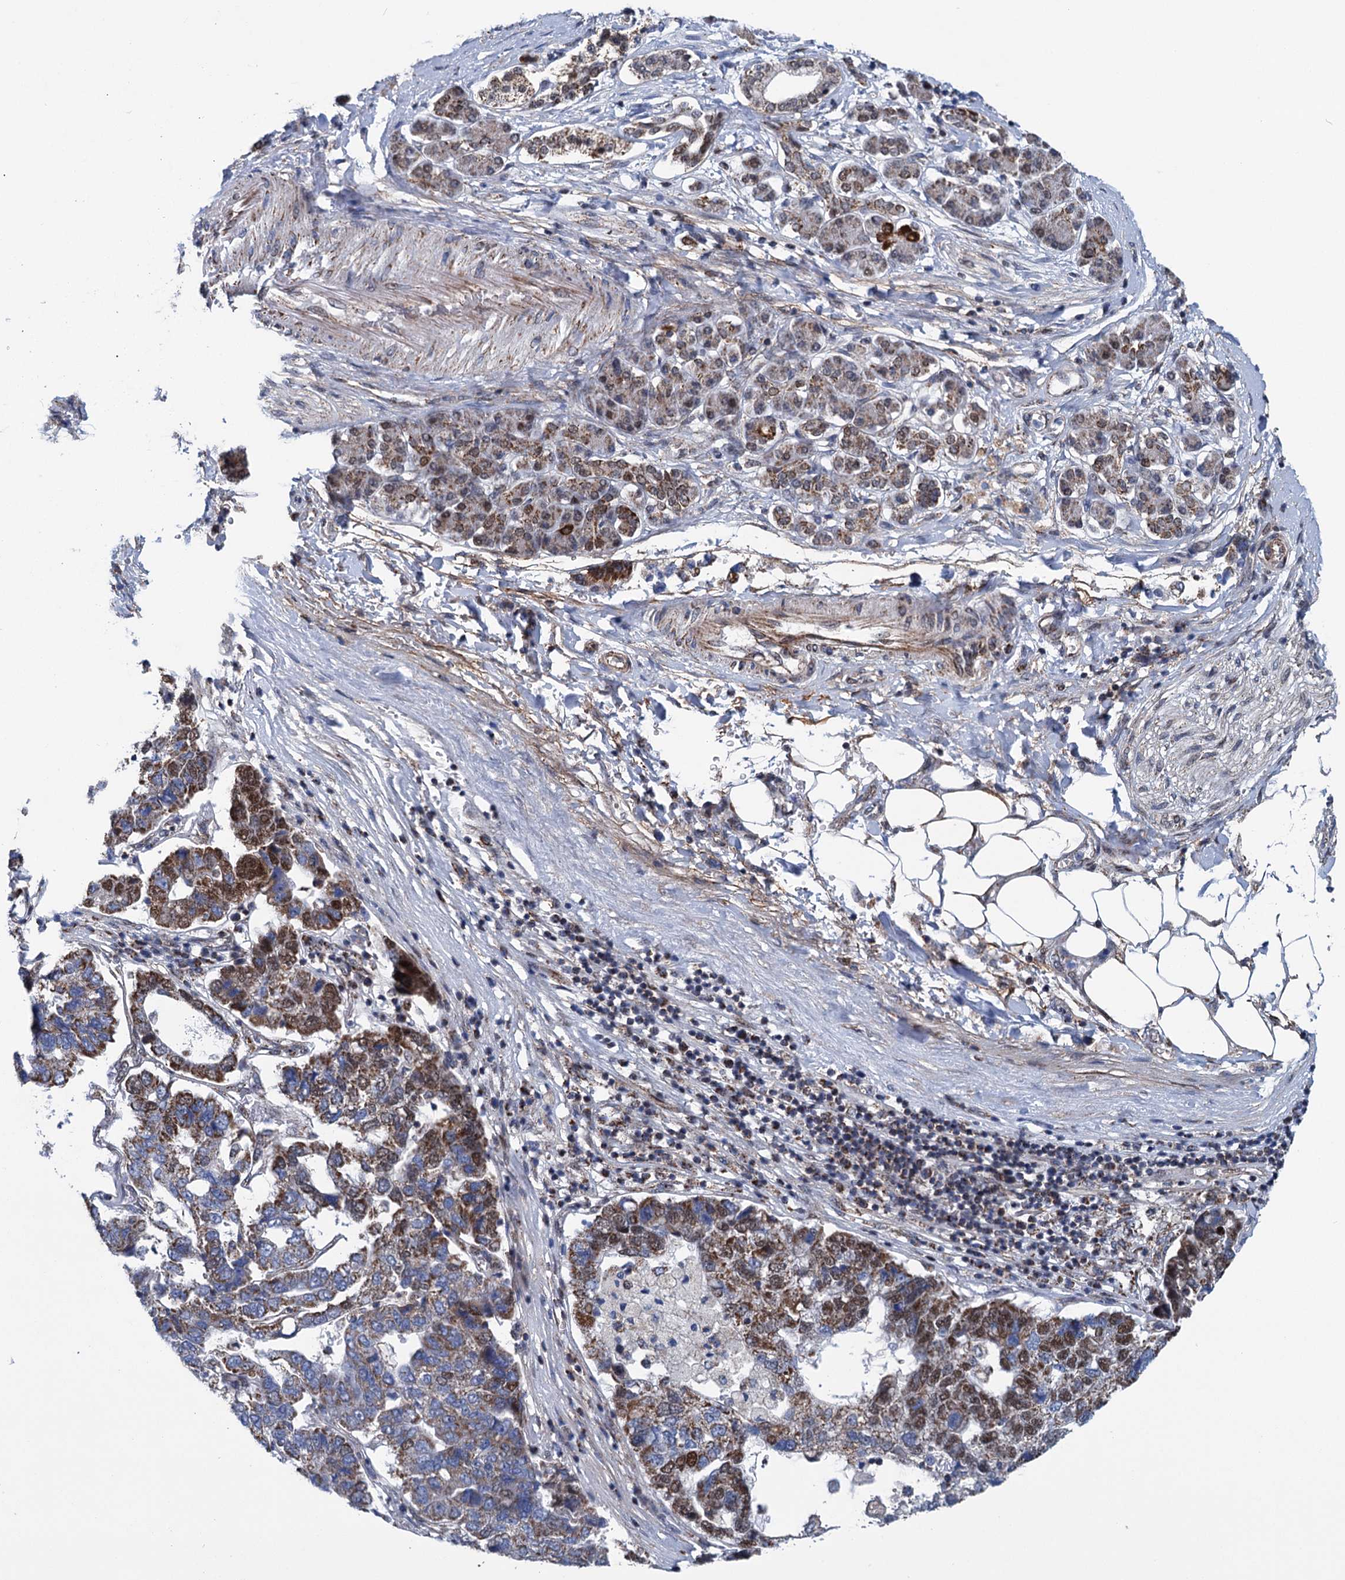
{"staining": {"intensity": "strong", "quantity": ">75%", "location": "cytoplasmic/membranous"}, "tissue": "pancreatic cancer", "cell_type": "Tumor cells", "image_type": "cancer", "snomed": [{"axis": "morphology", "description": "Adenocarcinoma, NOS"}, {"axis": "topography", "description": "Pancreas"}], "caption": "Immunohistochemical staining of adenocarcinoma (pancreatic) shows high levels of strong cytoplasmic/membranous expression in about >75% of tumor cells.", "gene": "MORN3", "patient": {"sex": "female", "age": 61}}